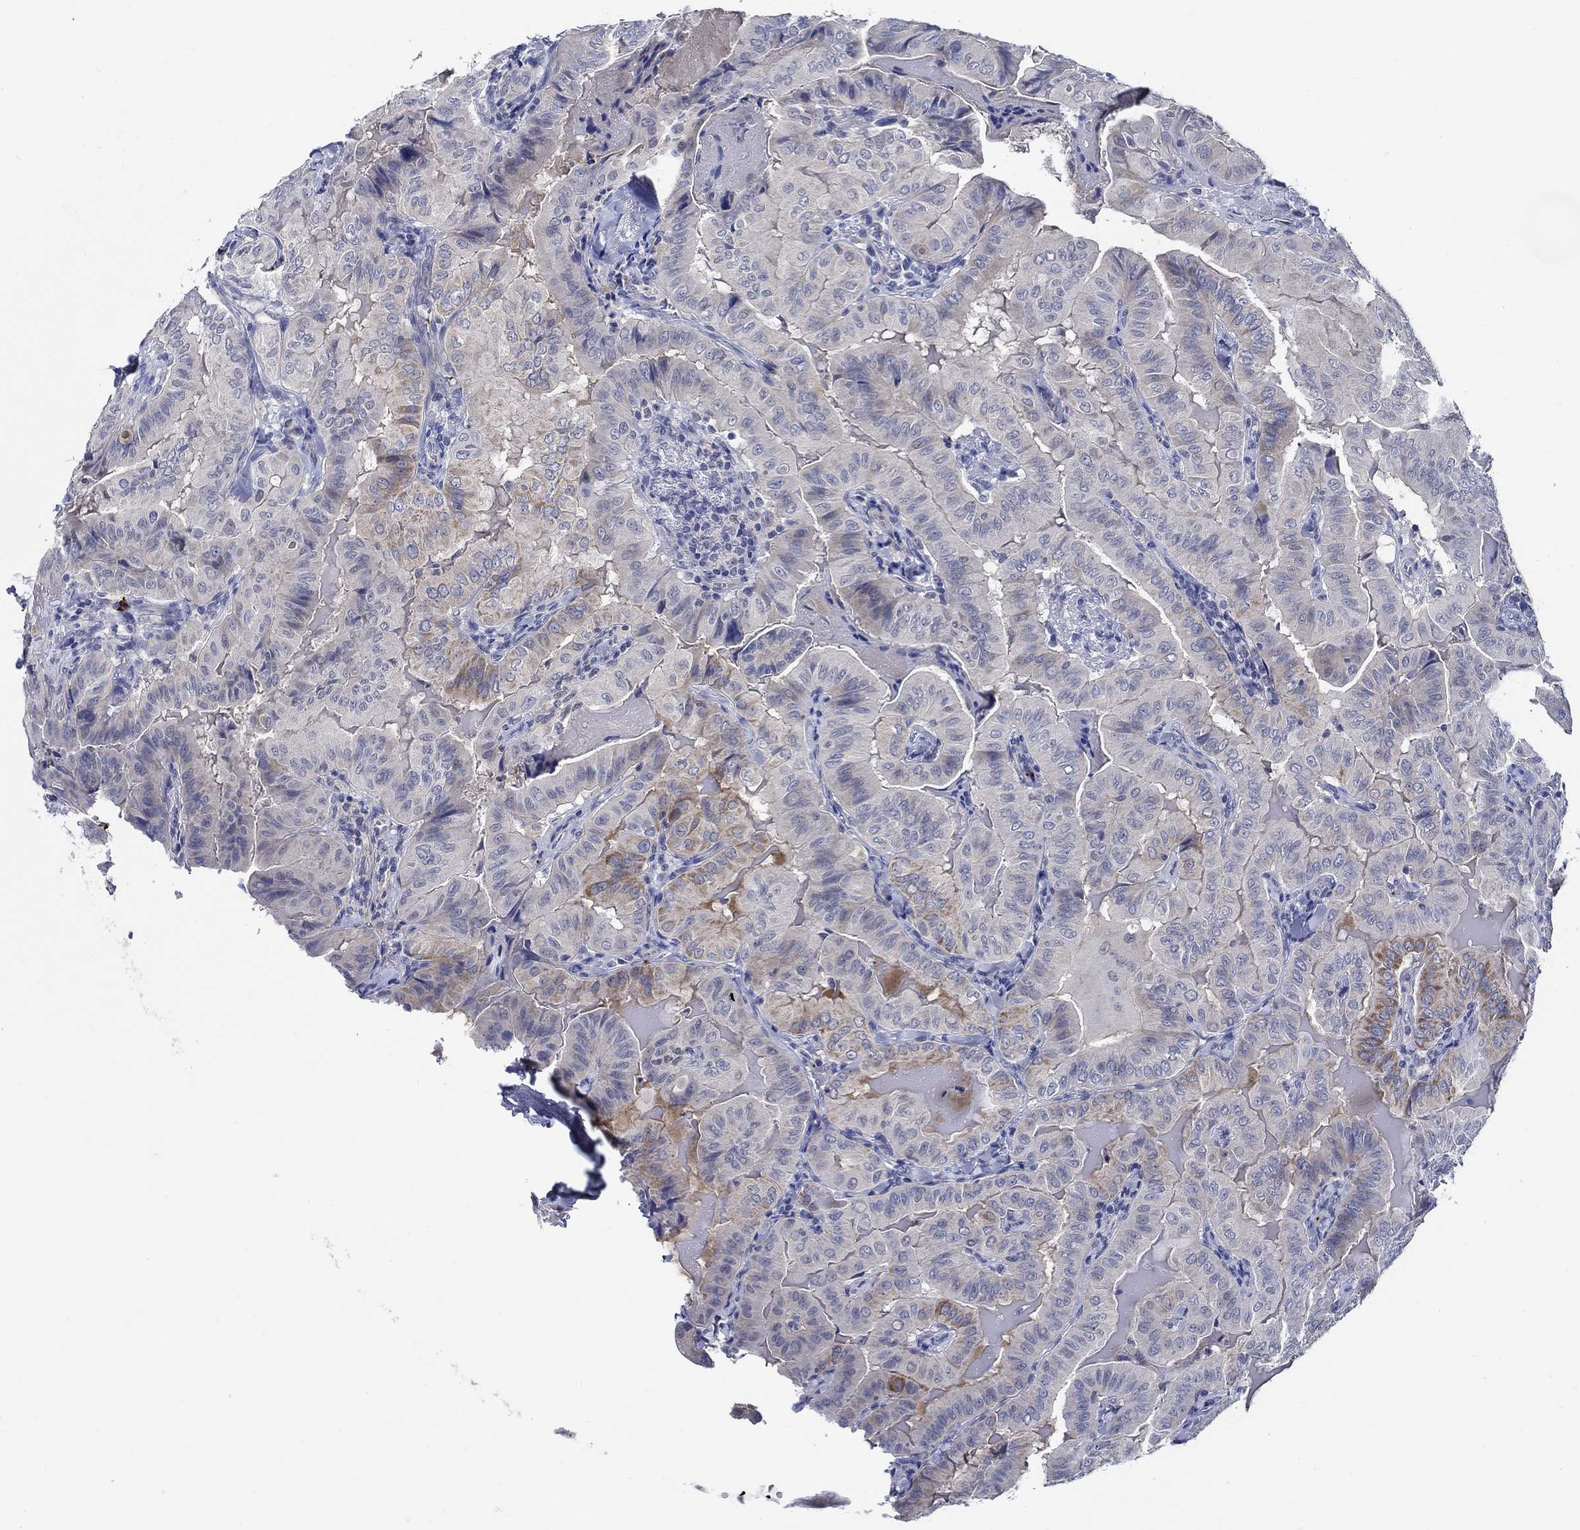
{"staining": {"intensity": "moderate", "quantity": "<25%", "location": "cytoplasmic/membranous"}, "tissue": "thyroid cancer", "cell_type": "Tumor cells", "image_type": "cancer", "snomed": [{"axis": "morphology", "description": "Papillary adenocarcinoma, NOS"}, {"axis": "topography", "description": "Thyroid gland"}], "caption": "This image exhibits immunohistochemistry staining of papillary adenocarcinoma (thyroid), with low moderate cytoplasmic/membranous positivity in approximately <25% of tumor cells.", "gene": "ALOX12", "patient": {"sex": "female", "age": 68}}